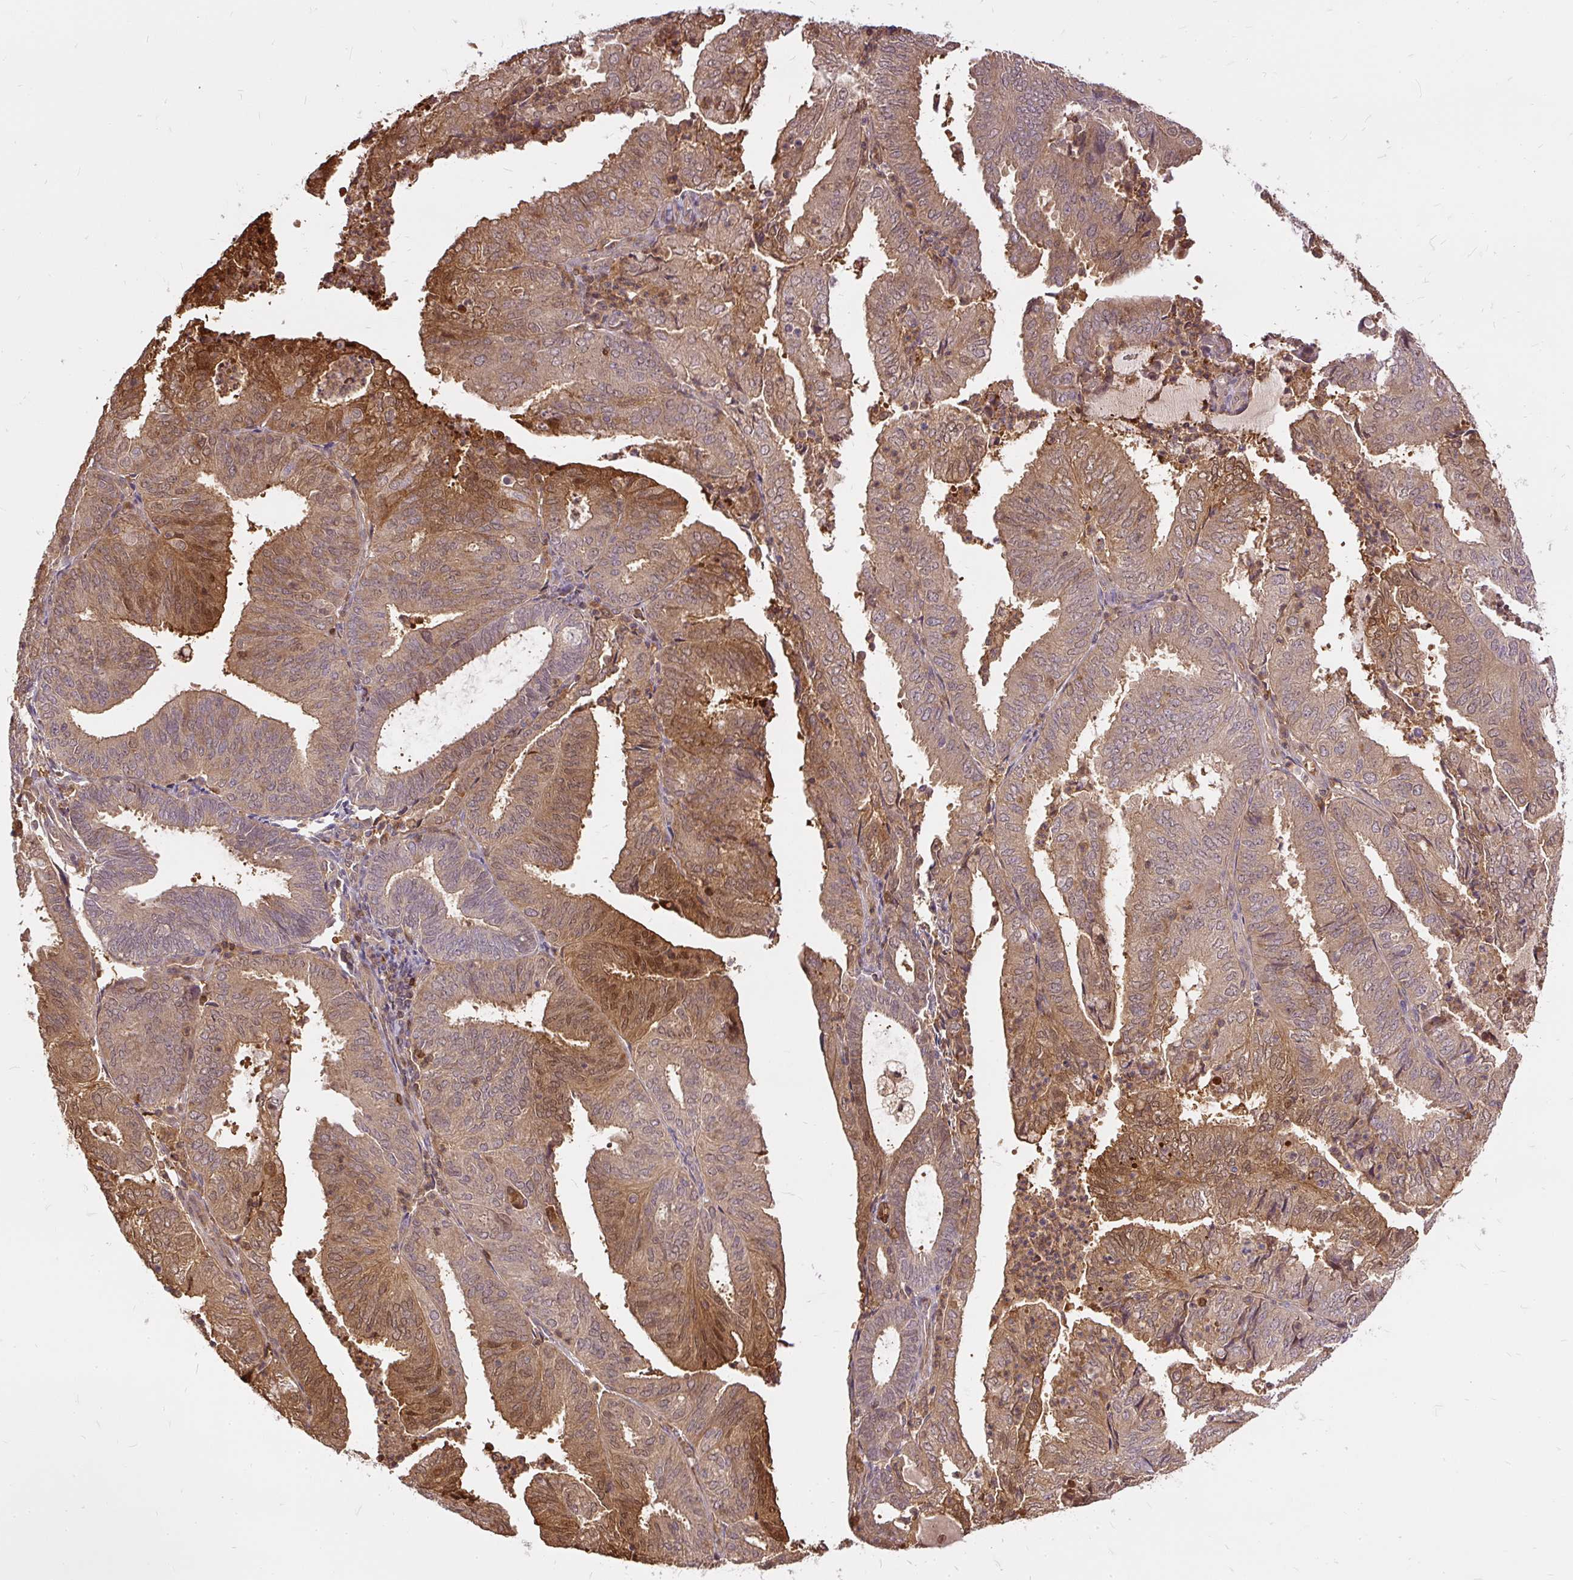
{"staining": {"intensity": "moderate", "quantity": ">75%", "location": "cytoplasmic/membranous,nuclear"}, "tissue": "endometrial cancer", "cell_type": "Tumor cells", "image_type": "cancer", "snomed": [{"axis": "morphology", "description": "Adenocarcinoma, NOS"}, {"axis": "topography", "description": "Uterus"}], "caption": "Tumor cells exhibit medium levels of moderate cytoplasmic/membranous and nuclear positivity in about >75% of cells in human endometrial adenocarcinoma. Nuclei are stained in blue.", "gene": "AP5S1", "patient": {"sex": "female", "age": 60}}